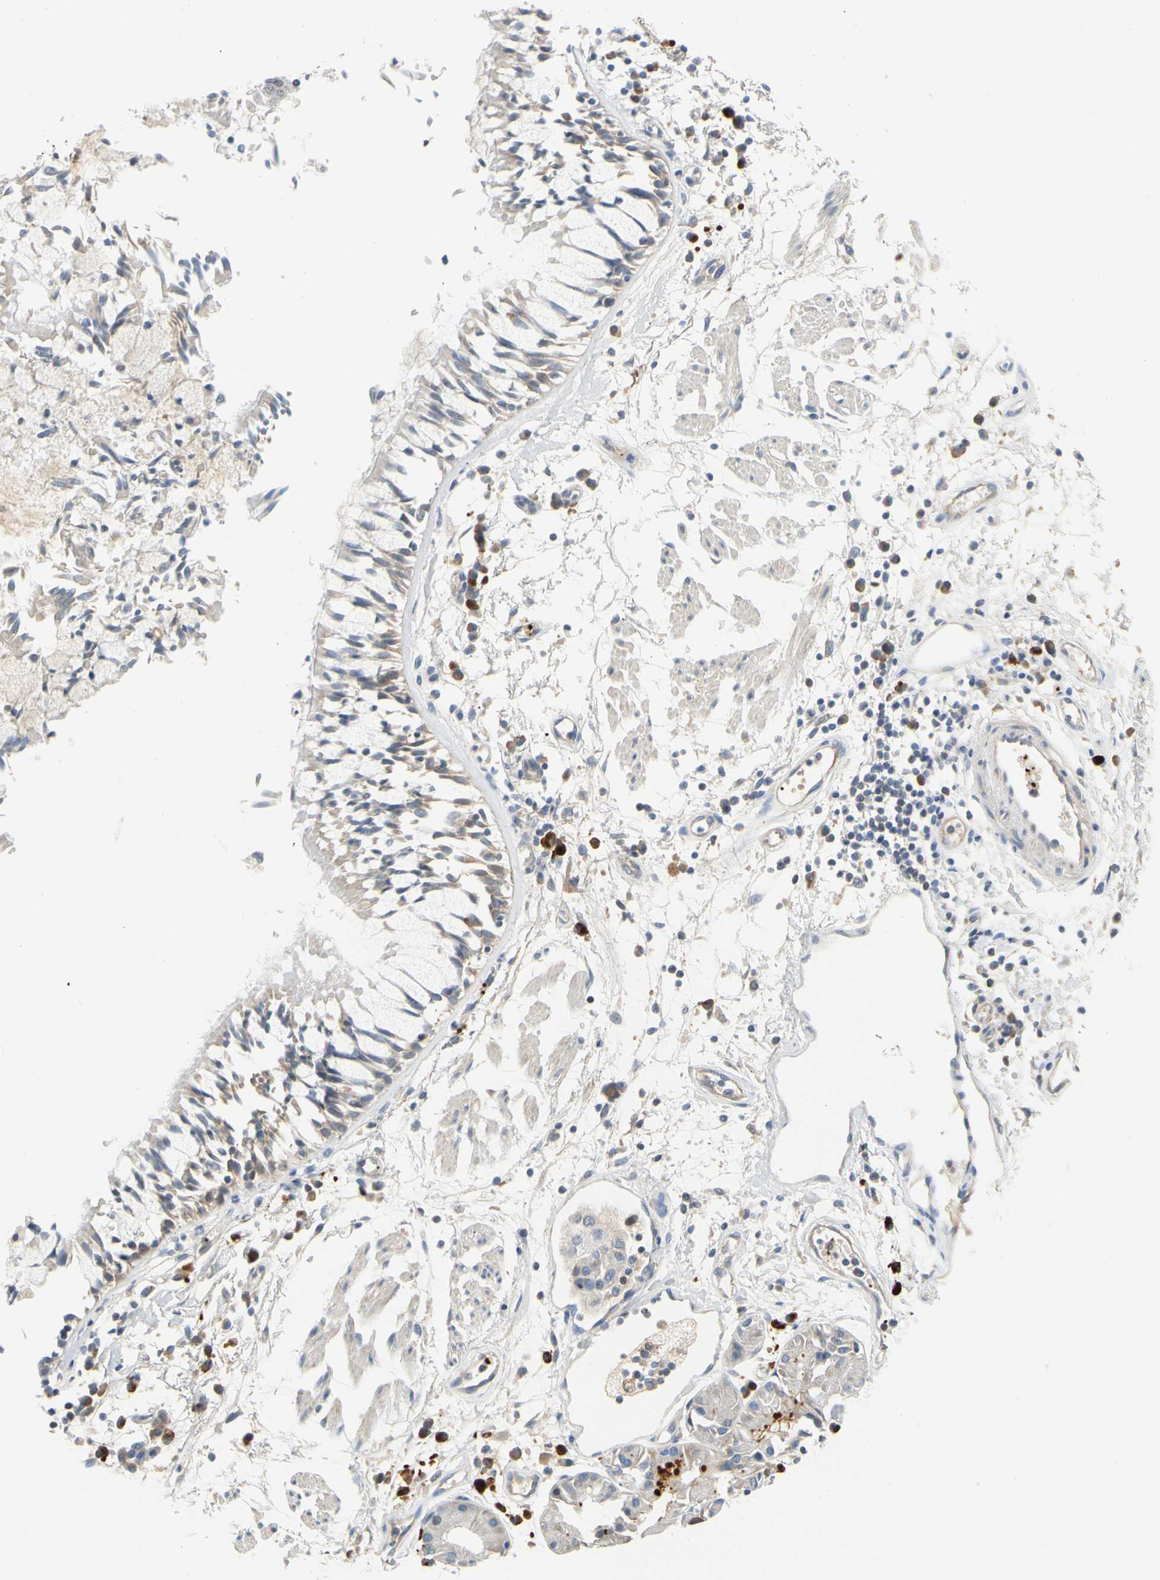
{"staining": {"intensity": "negative", "quantity": "none", "location": "none"}, "tissue": "adipose tissue", "cell_type": "Adipocytes", "image_type": "normal", "snomed": [{"axis": "morphology", "description": "Normal tissue, NOS"}, {"axis": "morphology", "description": "Adenocarcinoma, NOS"}, {"axis": "topography", "description": "Cartilage tissue"}, {"axis": "topography", "description": "Bronchus"}, {"axis": "topography", "description": "Lung"}], "caption": "Immunohistochemical staining of normal adipose tissue reveals no significant staining in adipocytes.", "gene": "ENSG00000288796", "patient": {"sex": "female", "age": 67}}